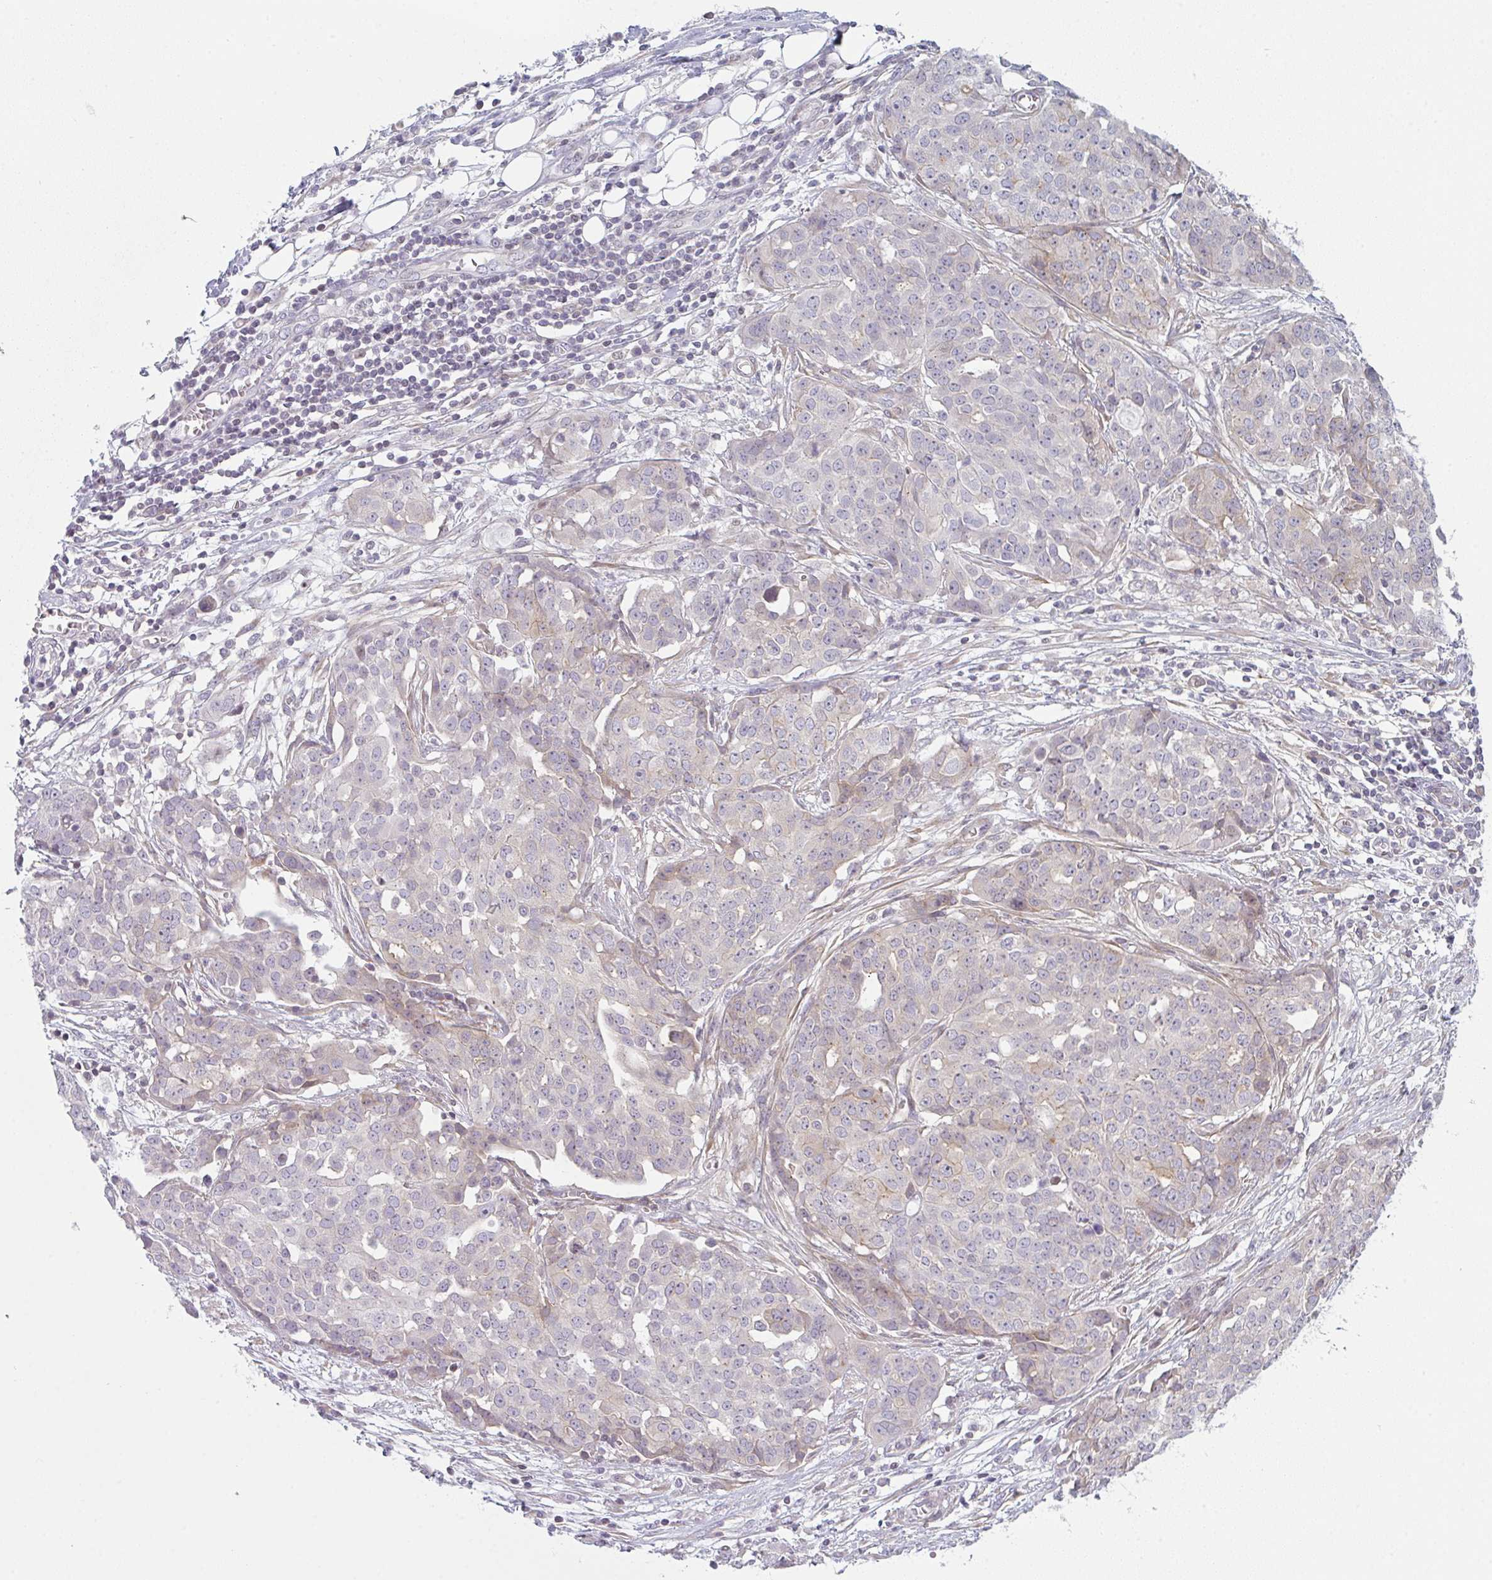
{"staining": {"intensity": "negative", "quantity": "none", "location": "none"}, "tissue": "ovarian cancer", "cell_type": "Tumor cells", "image_type": "cancer", "snomed": [{"axis": "morphology", "description": "Cystadenocarcinoma, serous, NOS"}, {"axis": "topography", "description": "Soft tissue"}, {"axis": "topography", "description": "Ovary"}], "caption": "A high-resolution photomicrograph shows IHC staining of ovarian serous cystadenocarcinoma, which shows no significant expression in tumor cells. Brightfield microscopy of immunohistochemistry stained with DAB (3,3'-diaminobenzidine) (brown) and hematoxylin (blue), captured at high magnification.", "gene": "TMEM237", "patient": {"sex": "female", "age": 57}}